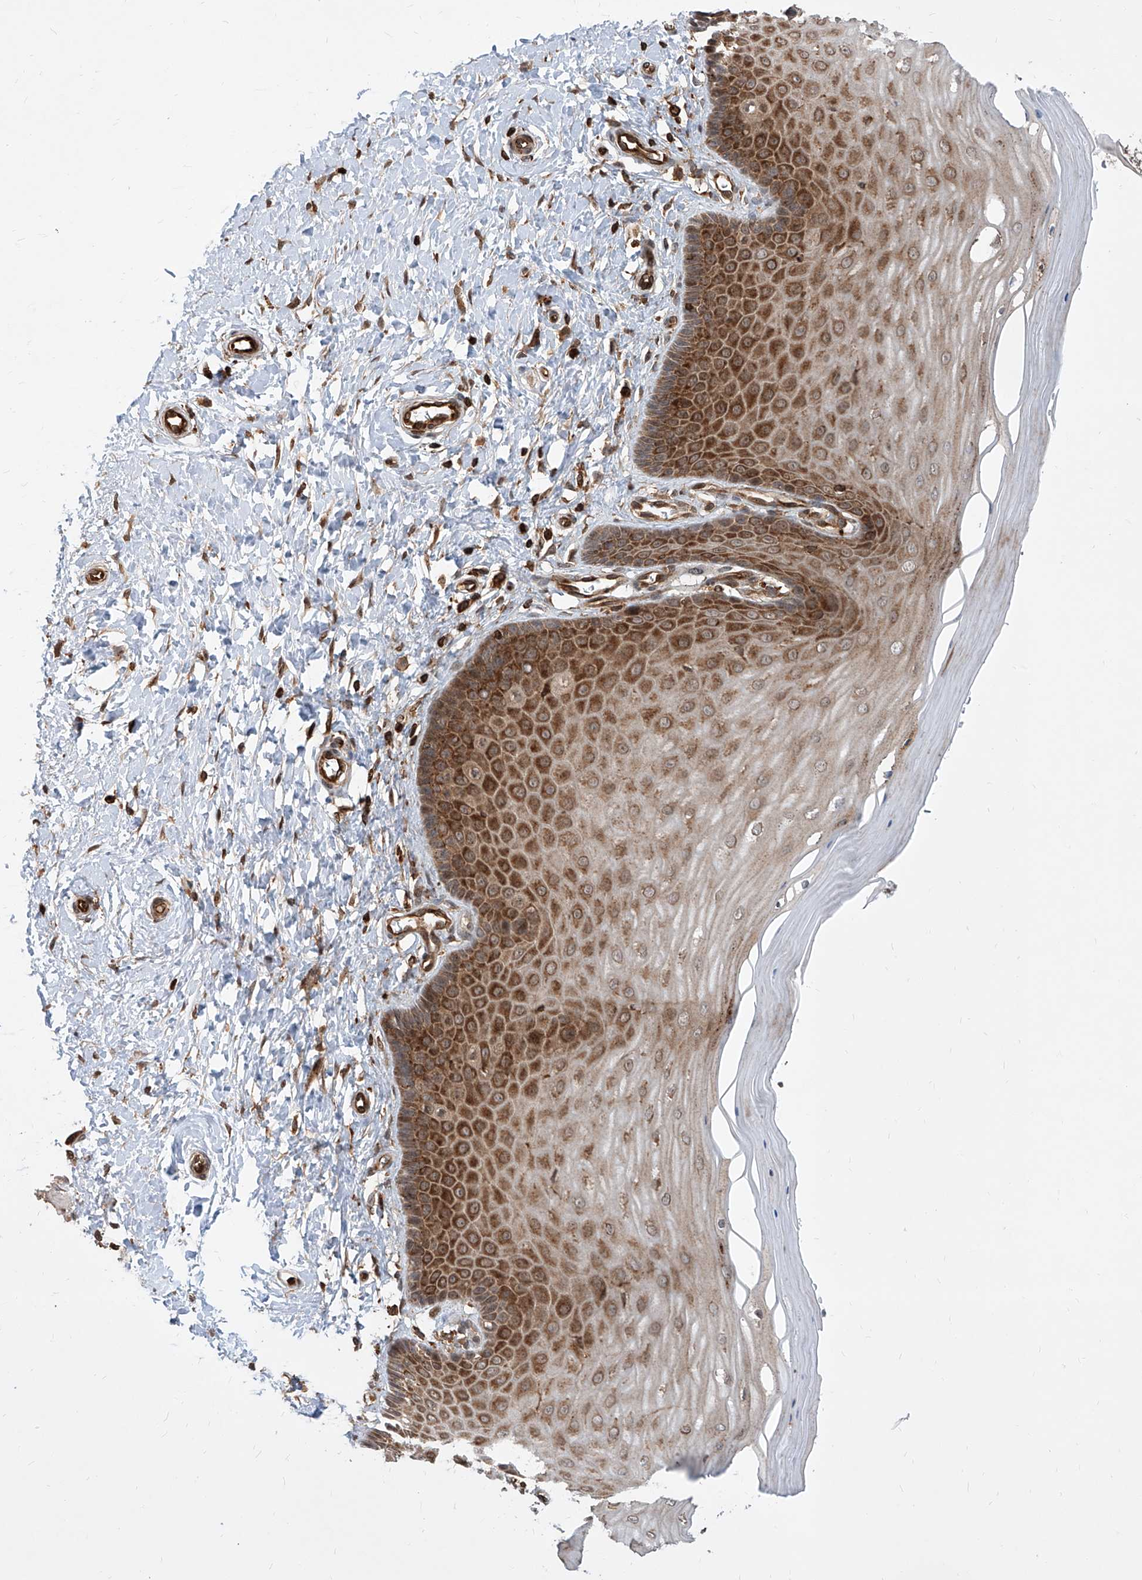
{"staining": {"intensity": "strong", "quantity": ">75%", "location": "cytoplasmic/membranous,nuclear"}, "tissue": "cervix", "cell_type": "Glandular cells", "image_type": "normal", "snomed": [{"axis": "morphology", "description": "Normal tissue, NOS"}, {"axis": "topography", "description": "Cervix"}], "caption": "IHC of benign human cervix demonstrates high levels of strong cytoplasmic/membranous,nuclear expression in approximately >75% of glandular cells.", "gene": "MAGED2", "patient": {"sex": "female", "age": 55}}